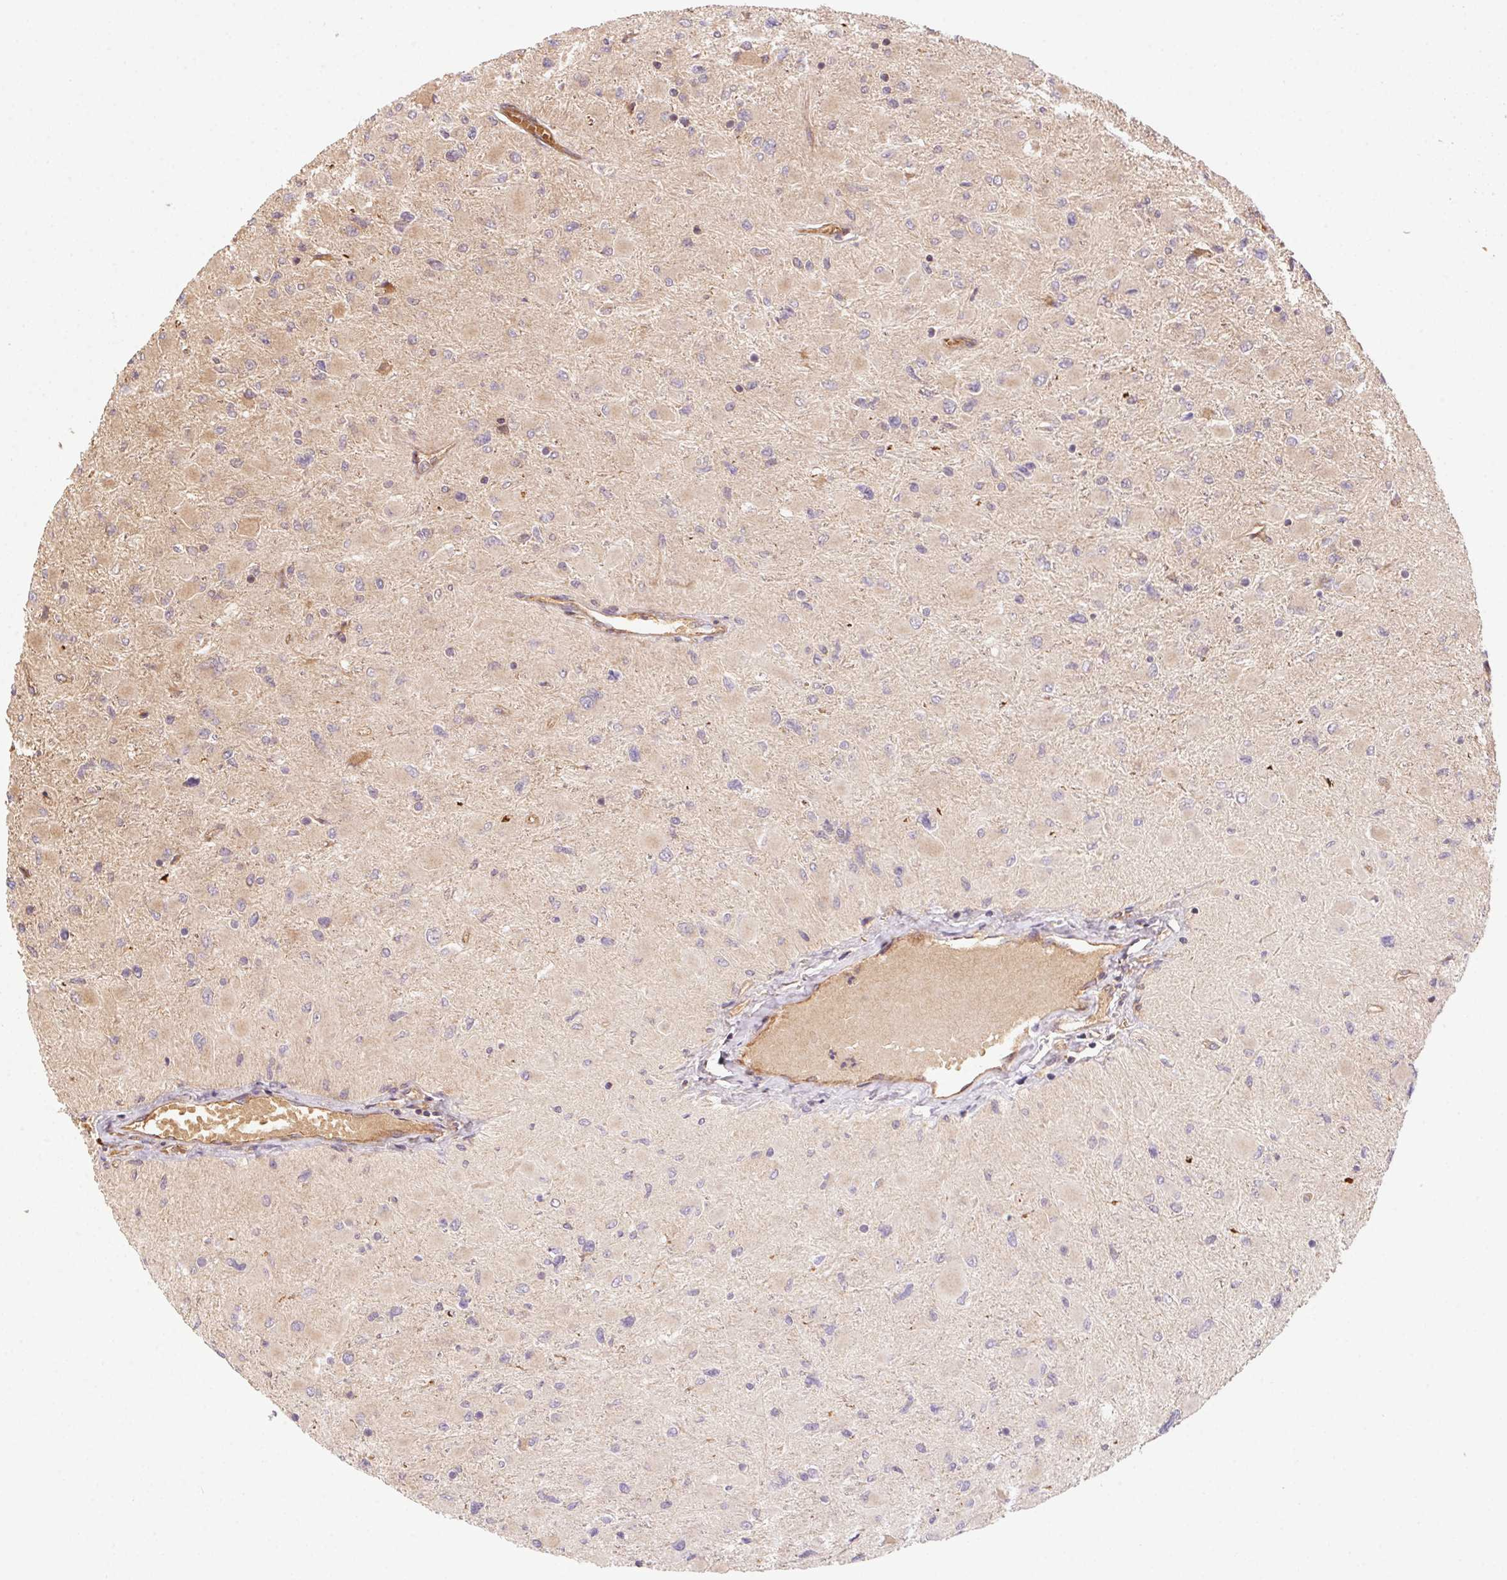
{"staining": {"intensity": "weak", "quantity": "<25%", "location": "cytoplasmic/membranous"}, "tissue": "glioma", "cell_type": "Tumor cells", "image_type": "cancer", "snomed": [{"axis": "morphology", "description": "Glioma, malignant, High grade"}, {"axis": "topography", "description": "Cerebral cortex"}], "caption": "An immunohistochemistry (IHC) image of glioma is shown. There is no staining in tumor cells of glioma.", "gene": "USE1", "patient": {"sex": "female", "age": 36}}